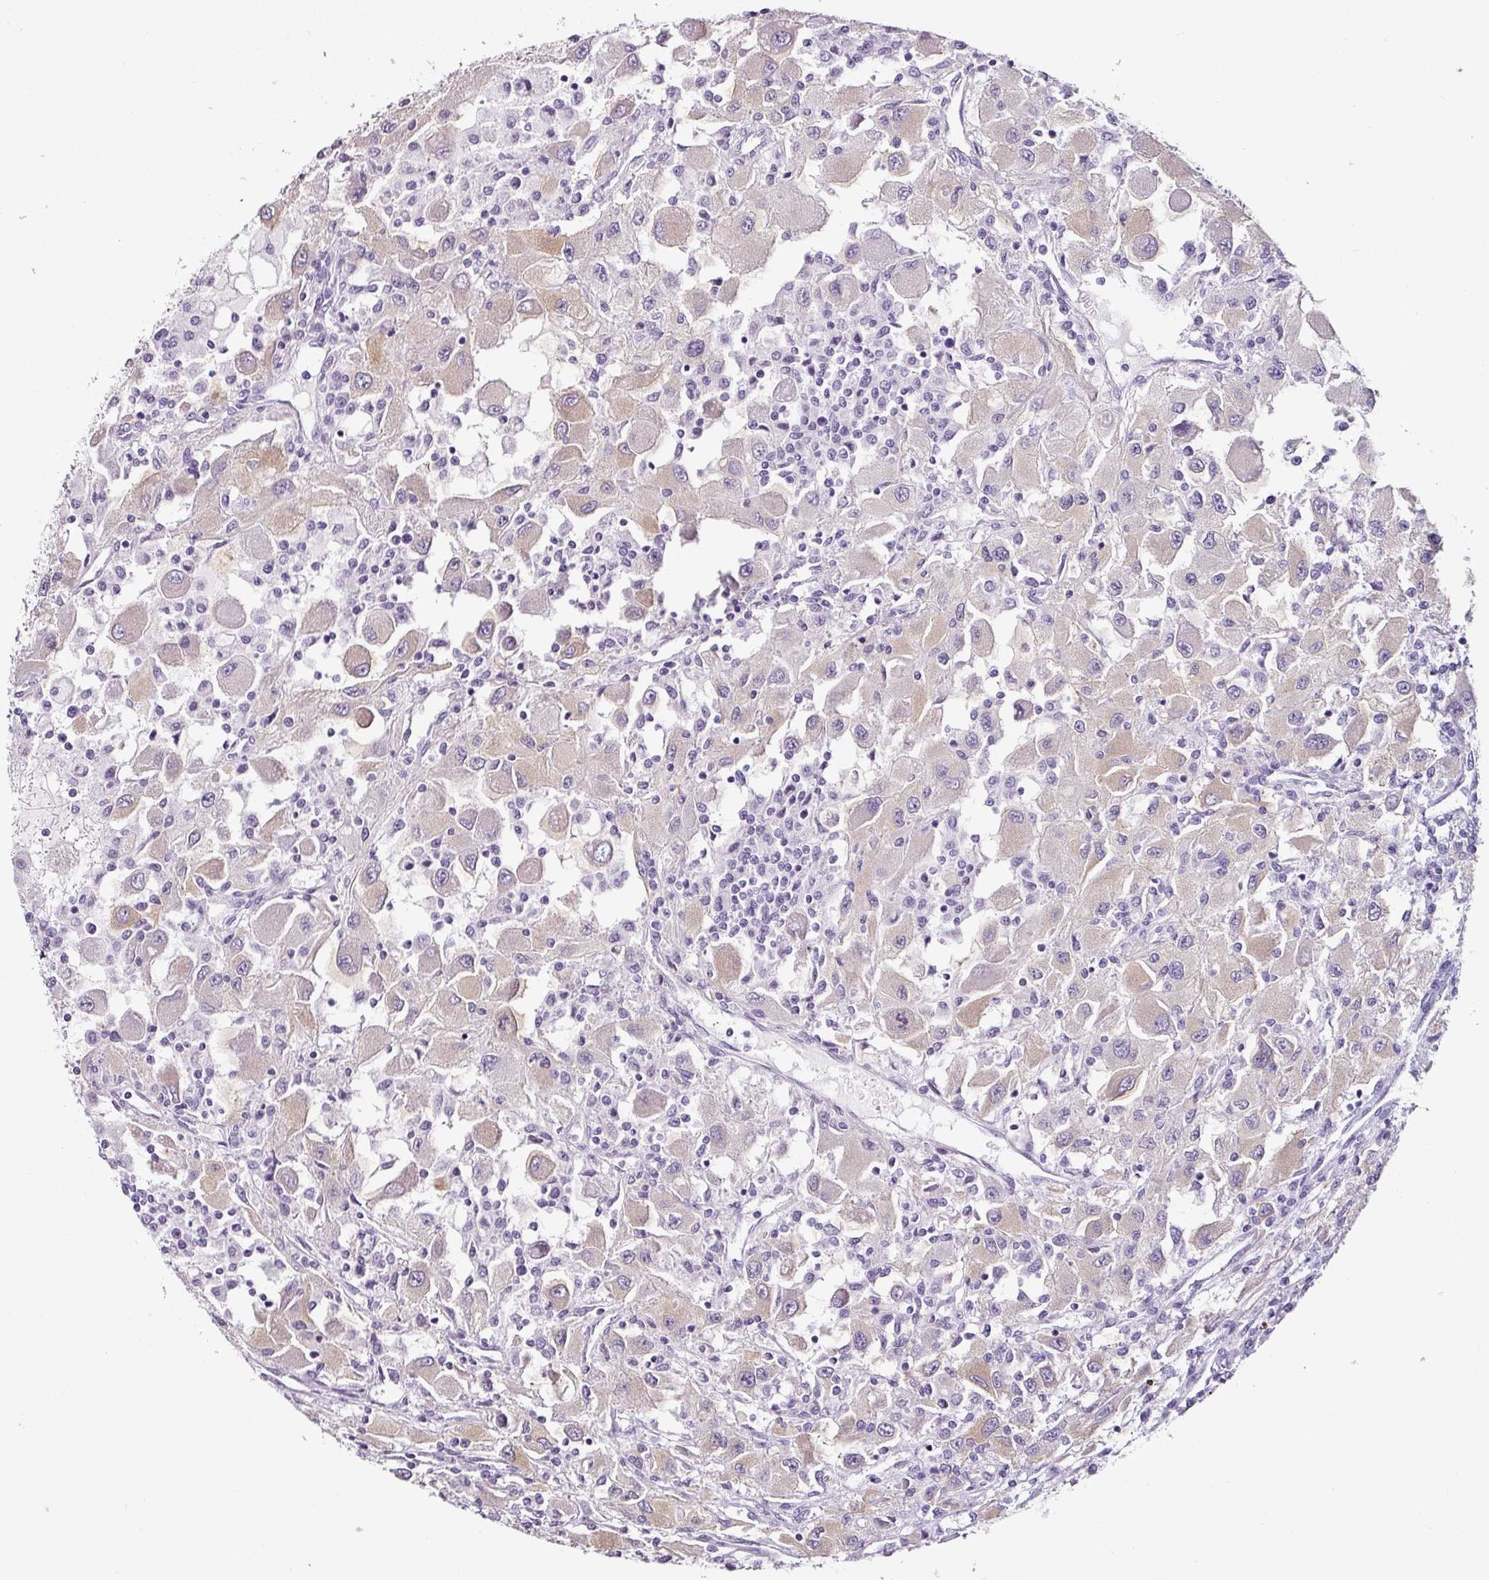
{"staining": {"intensity": "weak", "quantity": "25%-75%", "location": "cytoplasmic/membranous"}, "tissue": "renal cancer", "cell_type": "Tumor cells", "image_type": "cancer", "snomed": [{"axis": "morphology", "description": "Adenocarcinoma, NOS"}, {"axis": "topography", "description": "Kidney"}], "caption": "Renal cancer (adenocarcinoma) stained with a brown dye shows weak cytoplasmic/membranous positive staining in about 25%-75% of tumor cells.", "gene": "CAP2", "patient": {"sex": "female", "age": 67}}